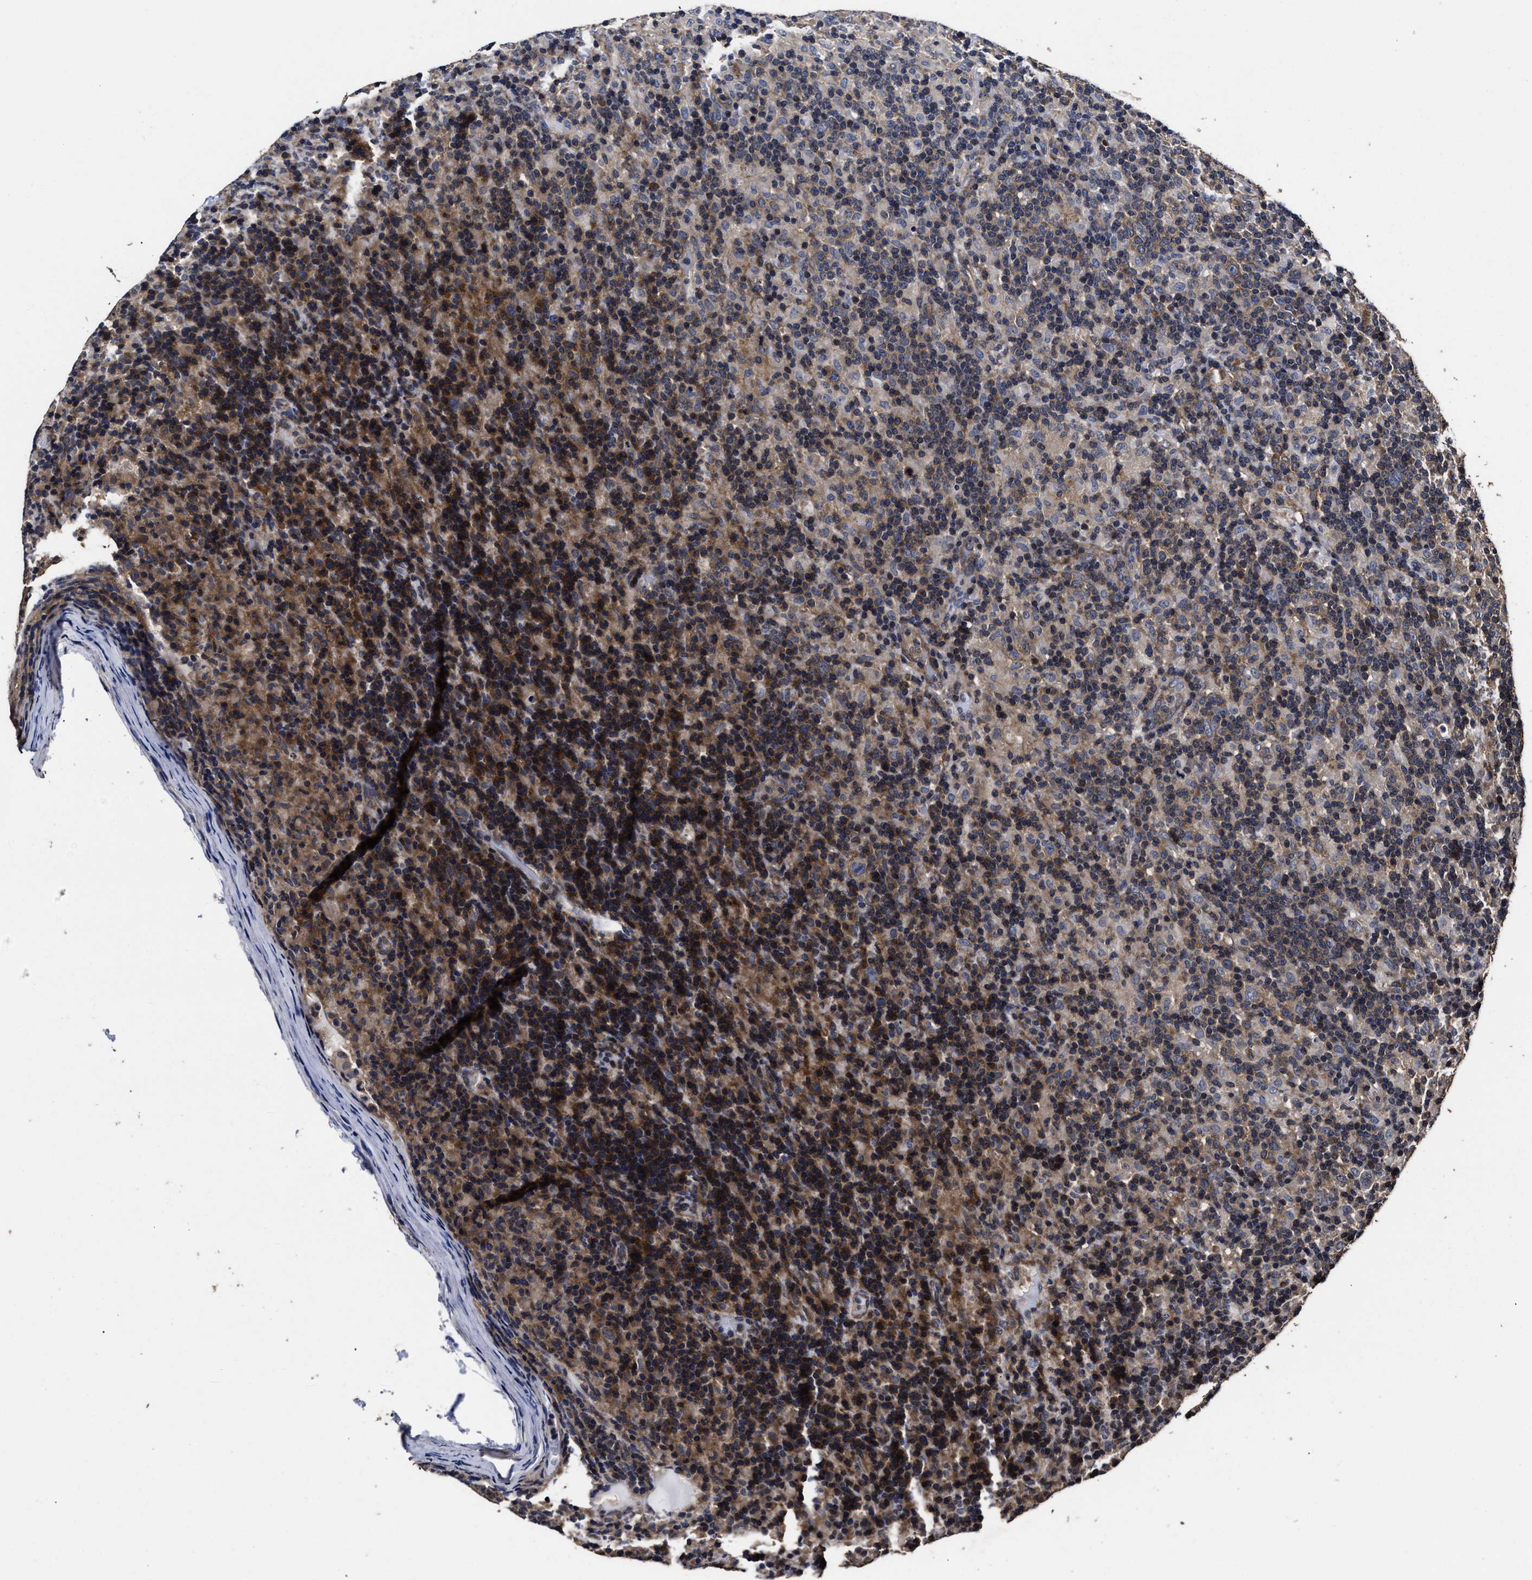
{"staining": {"intensity": "weak", "quantity": ">75%", "location": "cytoplasmic/membranous"}, "tissue": "lymphoma", "cell_type": "Tumor cells", "image_type": "cancer", "snomed": [{"axis": "morphology", "description": "Hodgkin's disease, NOS"}, {"axis": "topography", "description": "Lymph node"}], "caption": "About >75% of tumor cells in human Hodgkin's disease display weak cytoplasmic/membranous protein expression as visualized by brown immunohistochemical staining.", "gene": "AVEN", "patient": {"sex": "male", "age": 70}}